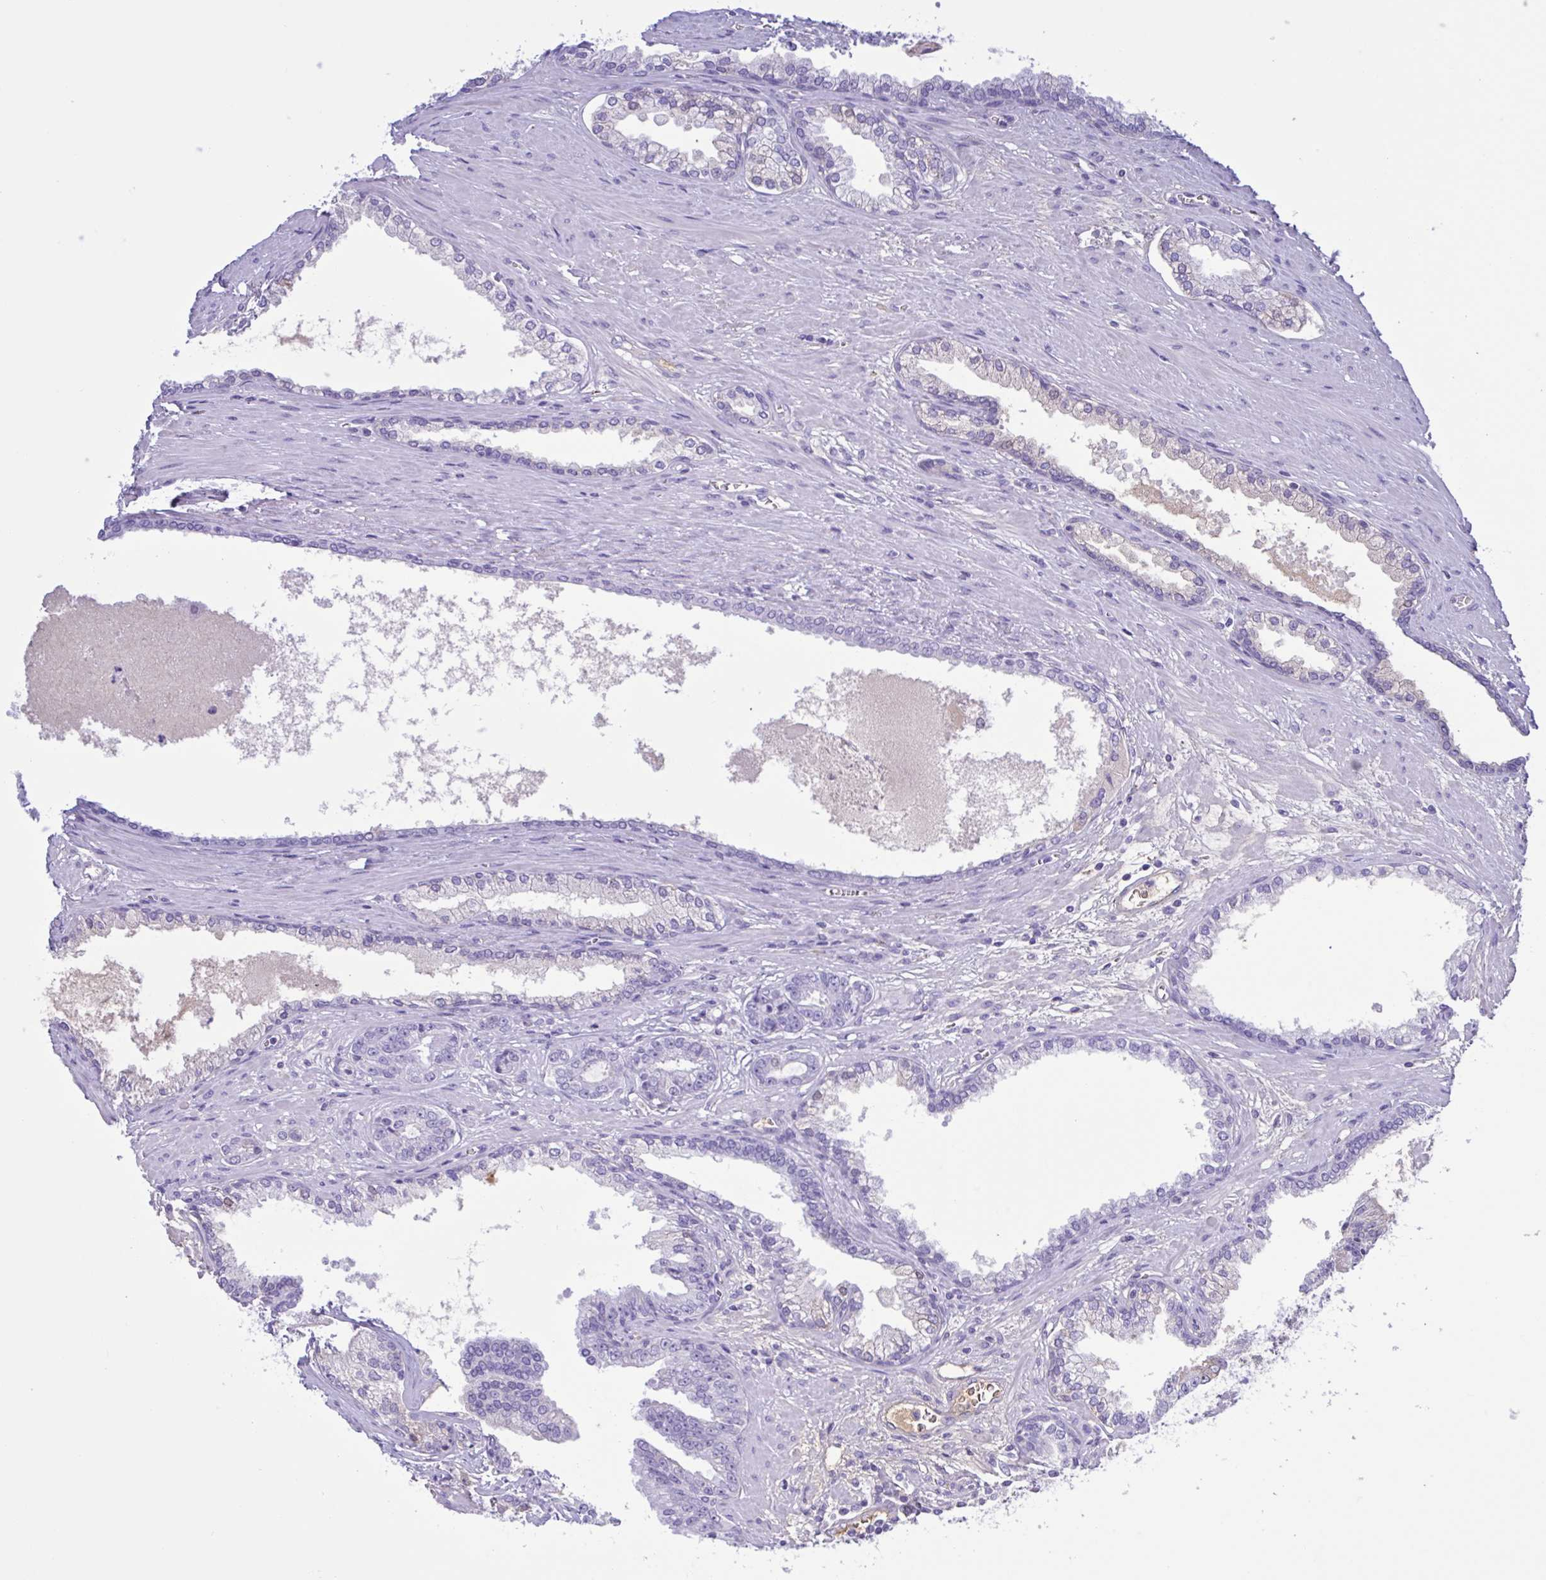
{"staining": {"intensity": "negative", "quantity": "none", "location": "none"}, "tissue": "prostate cancer", "cell_type": "Tumor cells", "image_type": "cancer", "snomed": [{"axis": "morphology", "description": "Adenocarcinoma, Low grade"}, {"axis": "topography", "description": "Prostate"}], "caption": "High magnification brightfield microscopy of prostate adenocarcinoma (low-grade) stained with DAB (brown) and counterstained with hematoxylin (blue): tumor cells show no significant staining.", "gene": "LARGE2", "patient": {"sex": "male", "age": 61}}